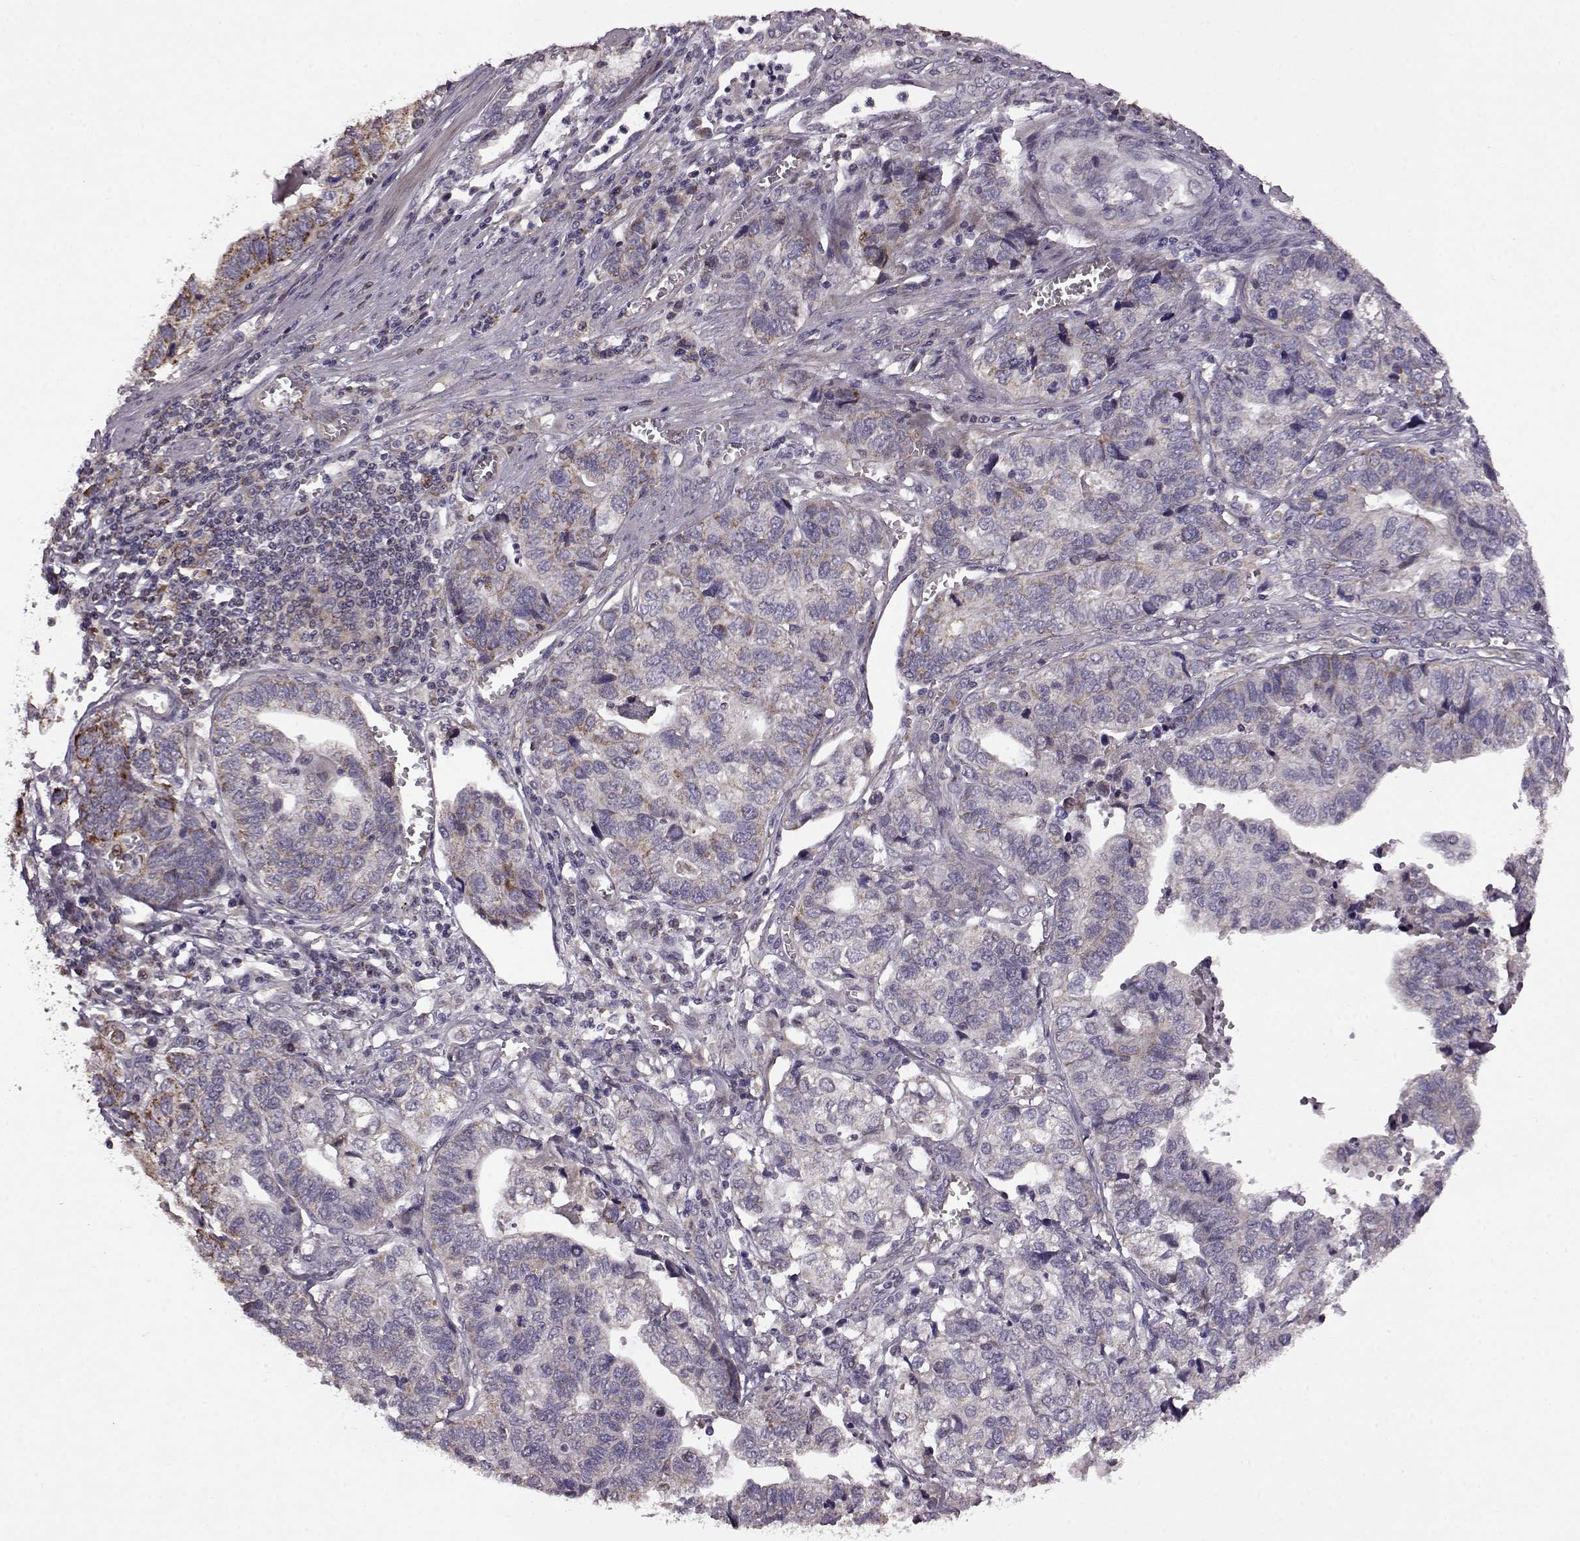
{"staining": {"intensity": "moderate", "quantity": "<25%", "location": "cytoplasmic/membranous"}, "tissue": "stomach cancer", "cell_type": "Tumor cells", "image_type": "cancer", "snomed": [{"axis": "morphology", "description": "Adenocarcinoma, NOS"}, {"axis": "topography", "description": "Stomach, upper"}], "caption": "Moderate cytoplasmic/membranous staining for a protein is present in approximately <25% of tumor cells of stomach cancer (adenocarcinoma) using IHC.", "gene": "MTSS1", "patient": {"sex": "female", "age": 67}}